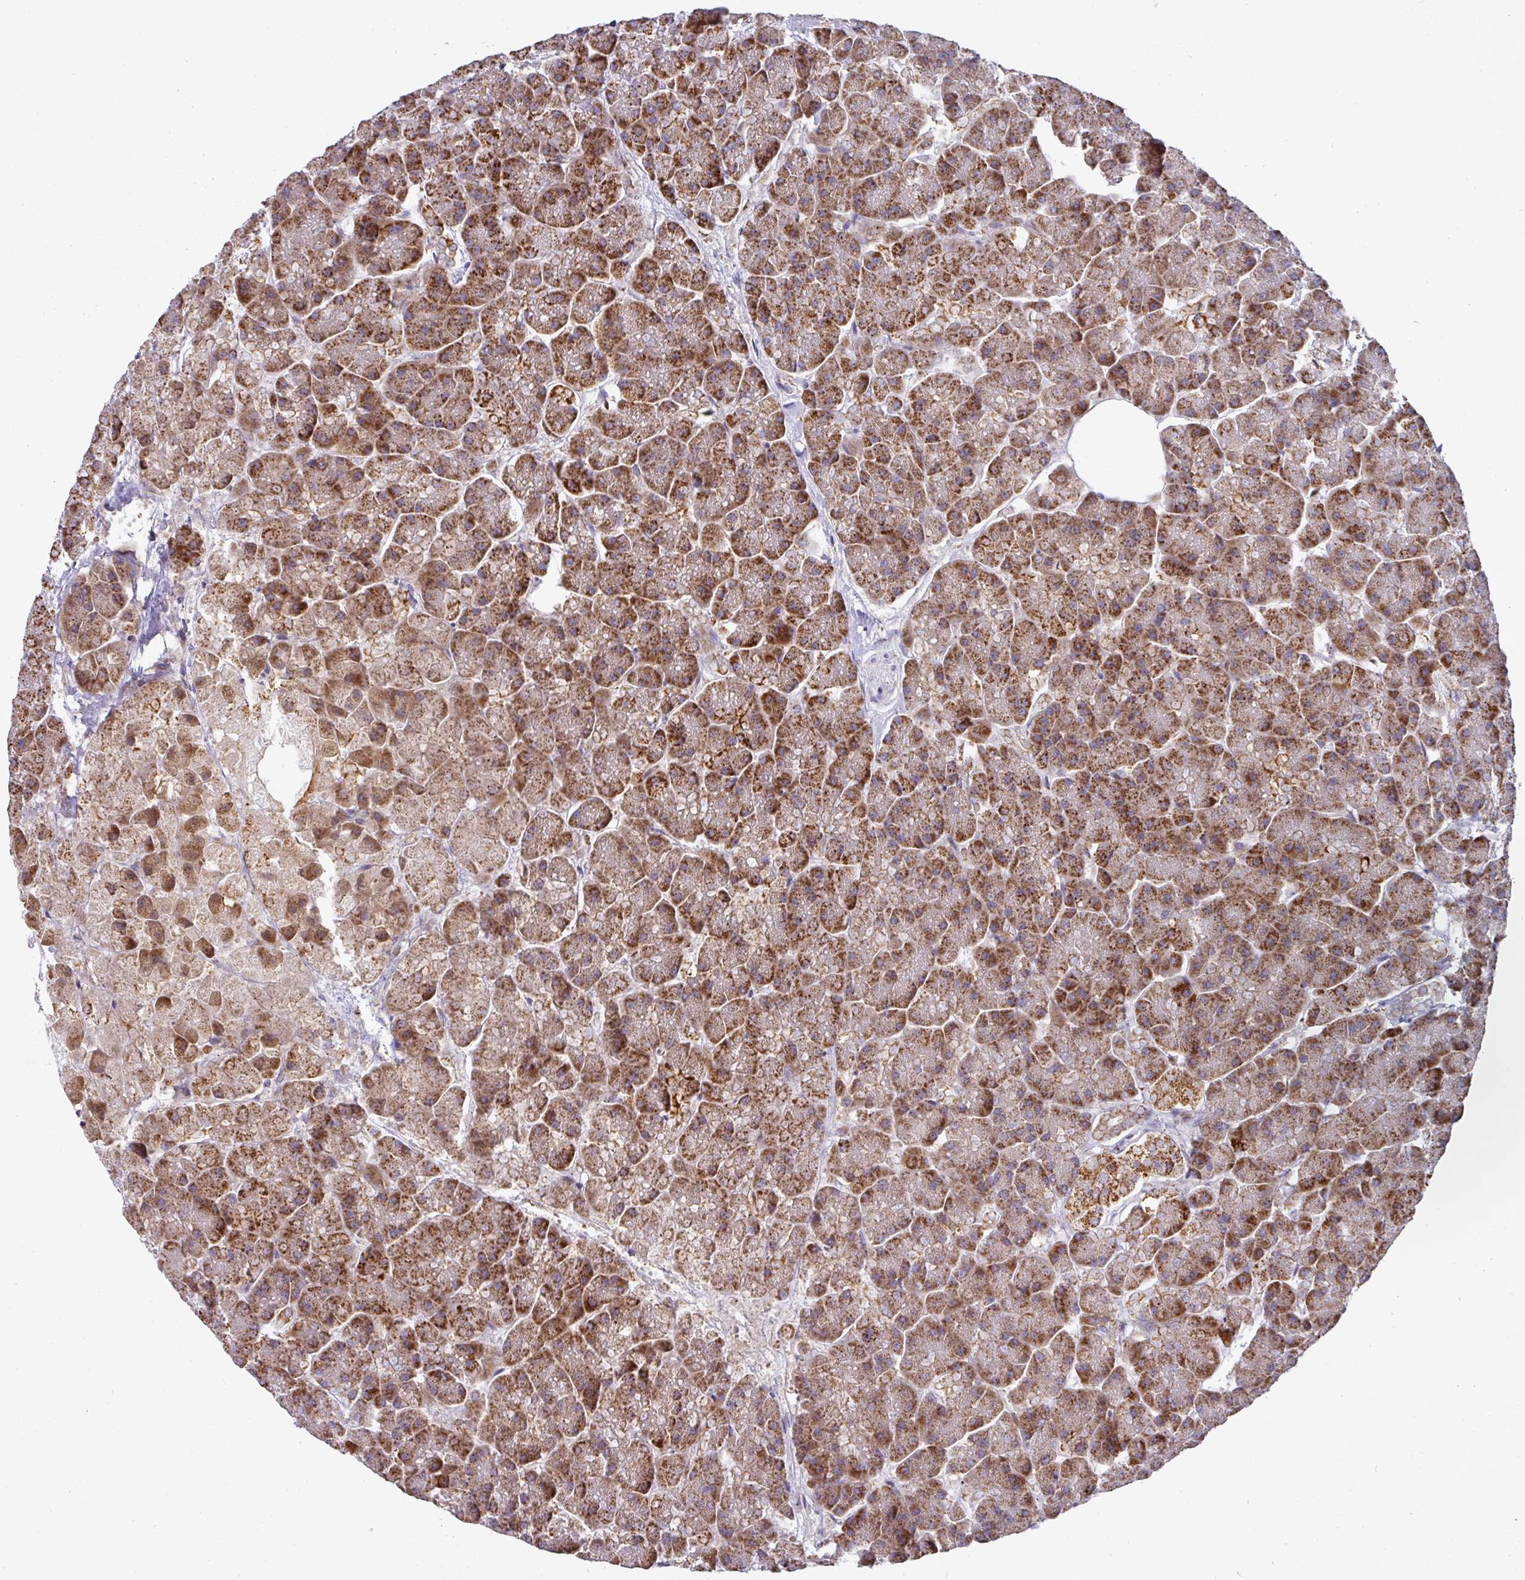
{"staining": {"intensity": "strong", "quantity": ">75%", "location": "cytoplasmic/membranous"}, "tissue": "pancreas", "cell_type": "Exocrine glandular cells", "image_type": "normal", "snomed": [{"axis": "morphology", "description": "Normal tissue, NOS"}, {"axis": "topography", "description": "Pancreas"}, {"axis": "topography", "description": "Peripheral nerve tissue"}], "caption": "Immunohistochemical staining of normal human pancreas displays >75% levels of strong cytoplasmic/membranous protein staining in approximately >75% of exocrine glandular cells. The staining was performed using DAB (3,3'-diaminobenzidine) to visualize the protein expression in brown, while the nuclei were stained in blue with hematoxylin (Magnification: 20x).", "gene": "UQCRFS1", "patient": {"sex": "male", "age": 54}}